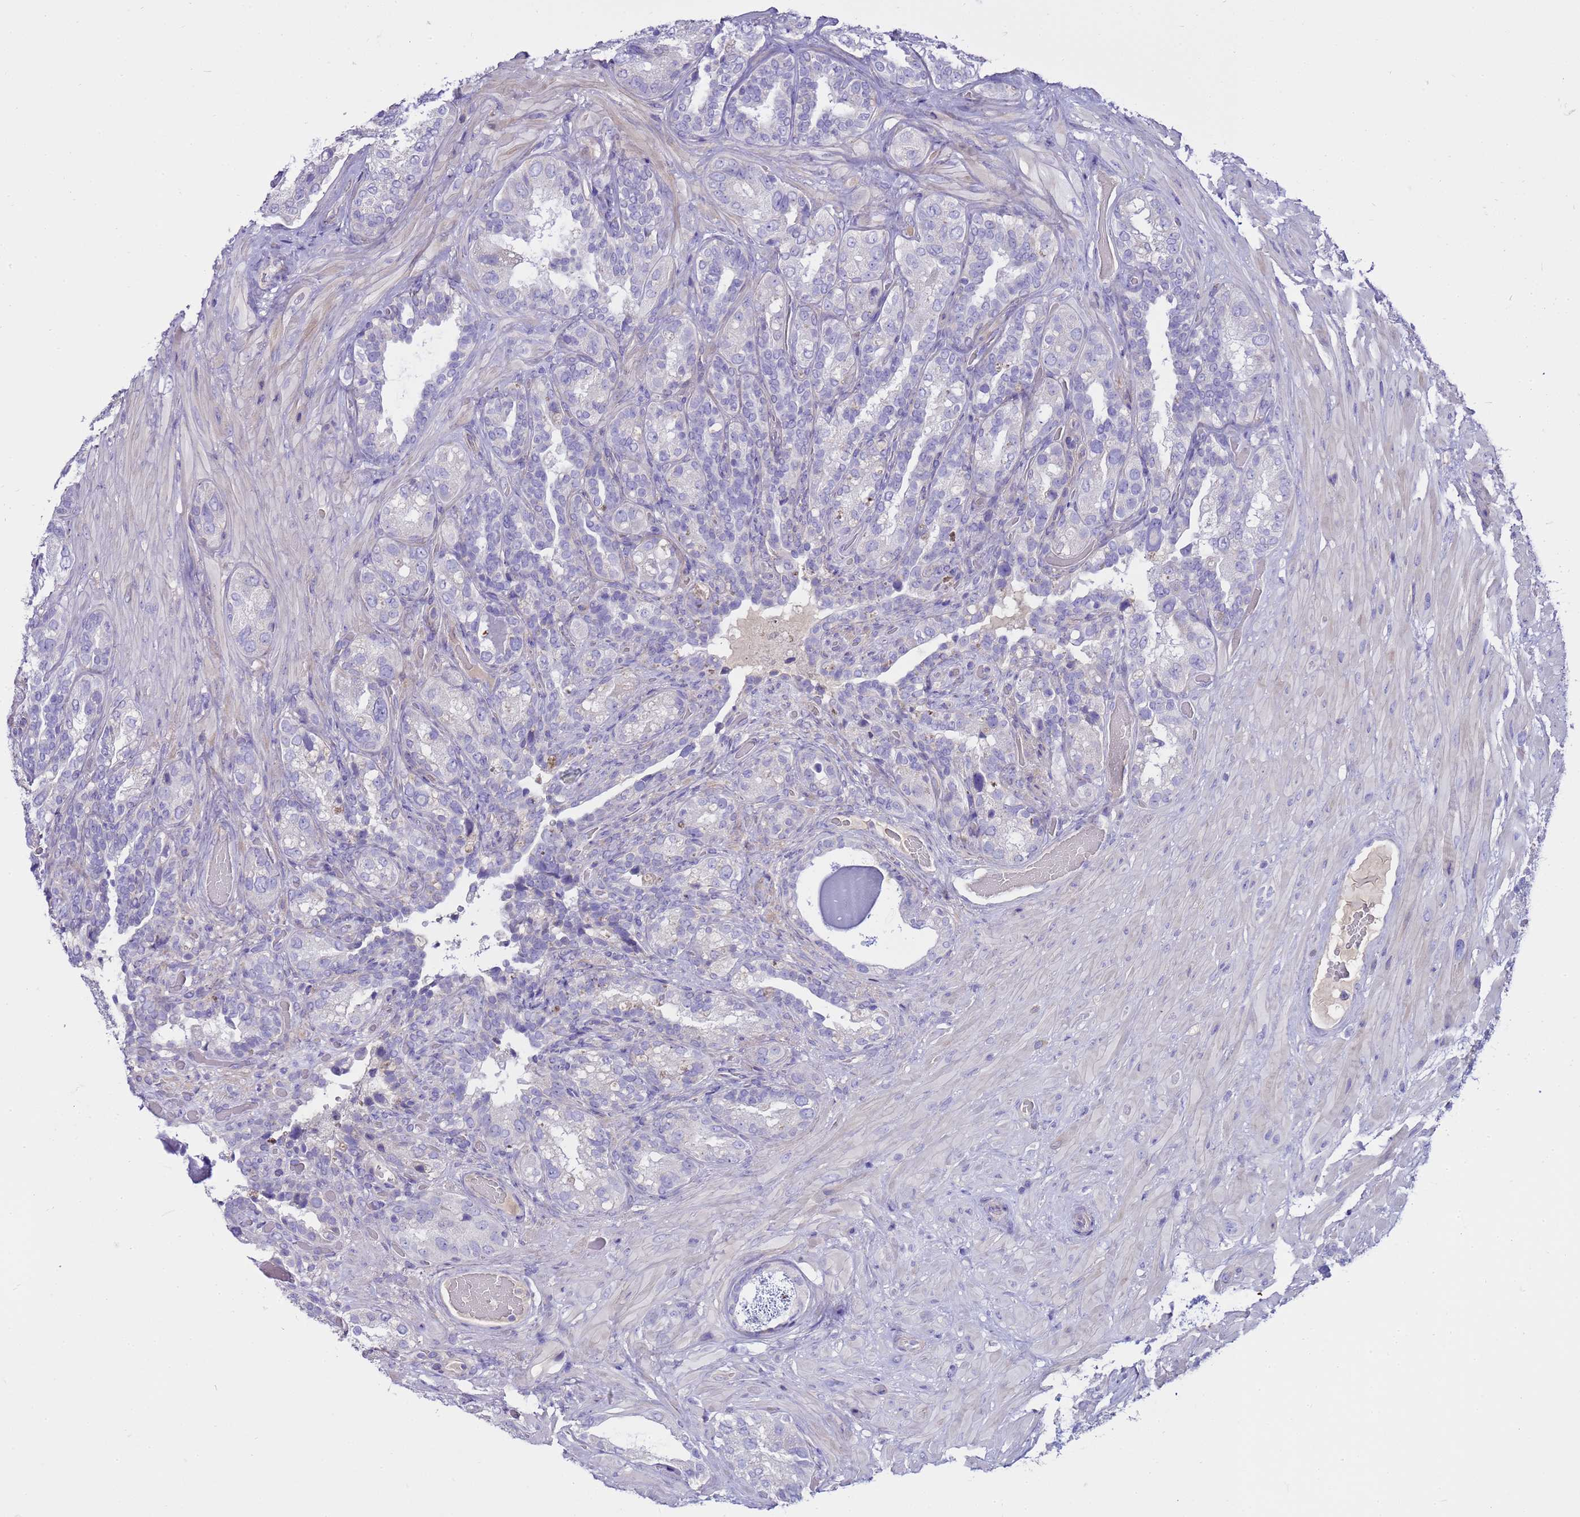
{"staining": {"intensity": "negative", "quantity": "none", "location": "none"}, "tissue": "seminal vesicle", "cell_type": "Glandular cells", "image_type": "normal", "snomed": [{"axis": "morphology", "description": "Normal tissue, NOS"}, {"axis": "topography", "description": "Seminal veicle"}, {"axis": "topography", "description": "Peripheral nerve tissue"}], "caption": "There is no significant positivity in glandular cells of seminal vesicle. (Stains: DAB immunohistochemistry (IHC) with hematoxylin counter stain, Microscopy: brightfield microscopy at high magnification).", "gene": "RIPPLY2", "patient": {"sex": "male", "age": 67}}